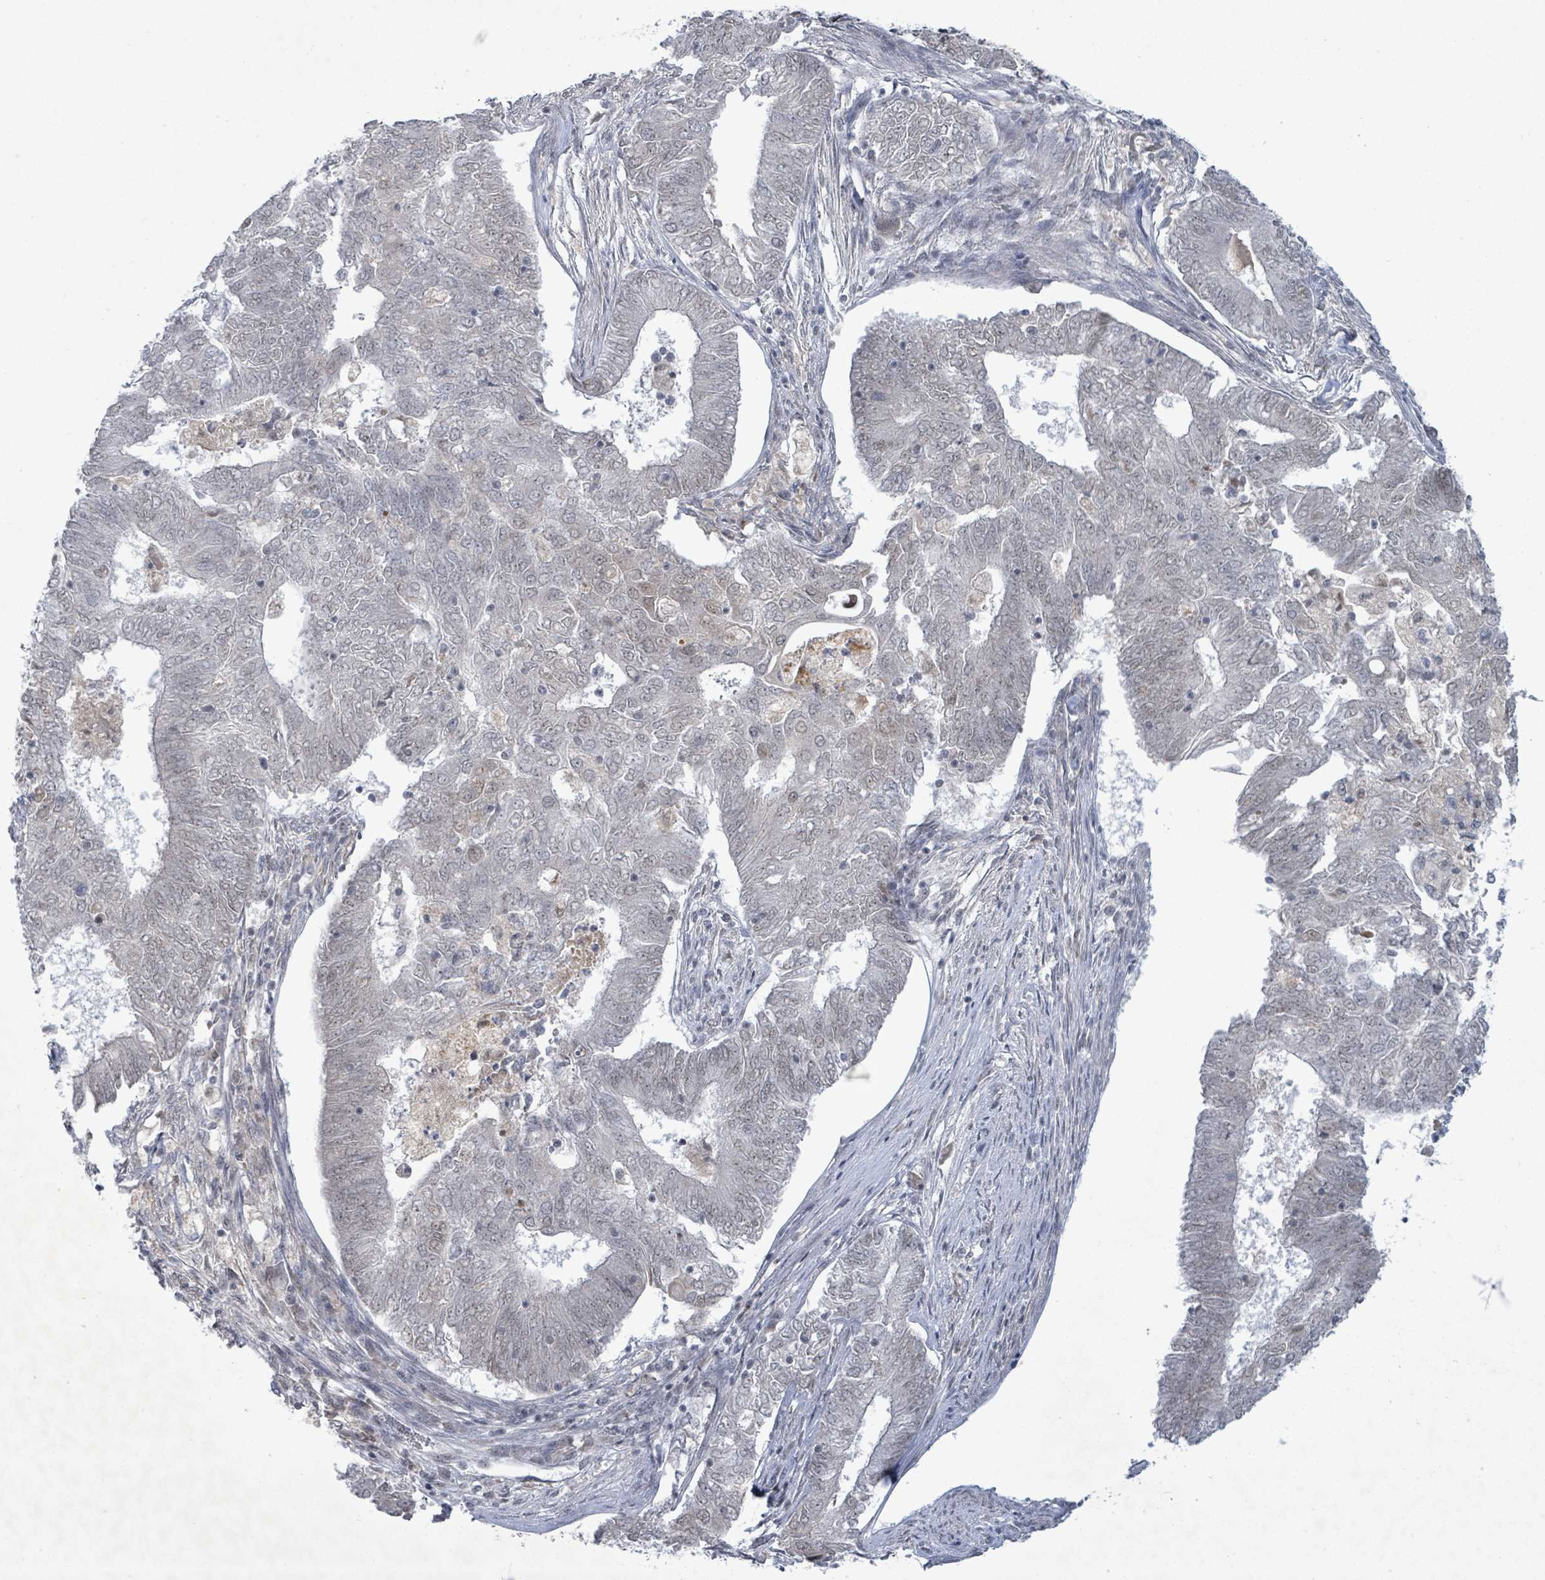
{"staining": {"intensity": "weak", "quantity": "<25%", "location": "nuclear"}, "tissue": "endometrial cancer", "cell_type": "Tumor cells", "image_type": "cancer", "snomed": [{"axis": "morphology", "description": "Adenocarcinoma, NOS"}, {"axis": "topography", "description": "Endometrium"}], "caption": "Tumor cells show no significant protein staining in endometrial adenocarcinoma.", "gene": "BANP", "patient": {"sex": "female", "age": 62}}